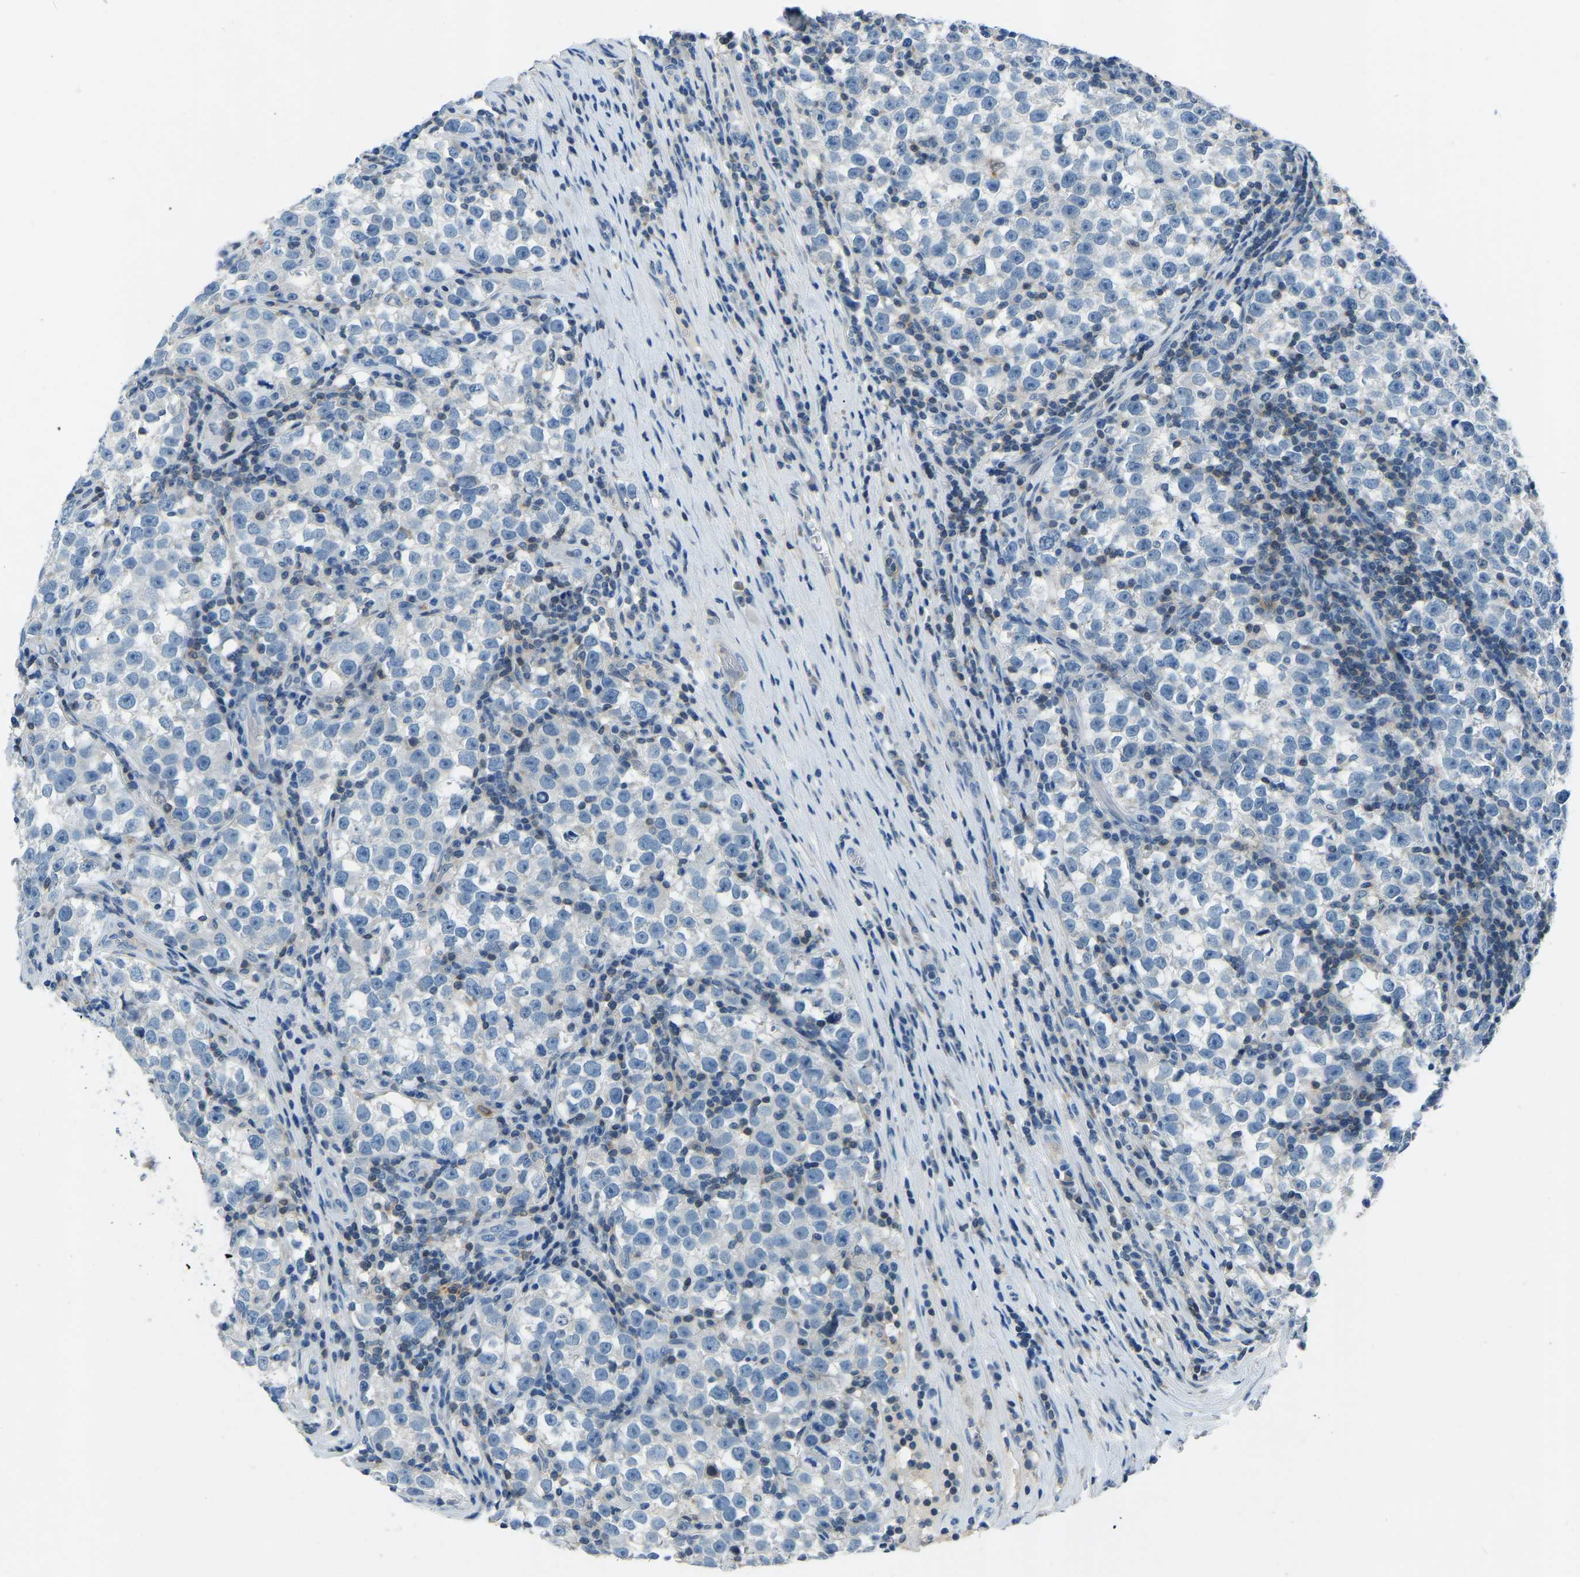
{"staining": {"intensity": "negative", "quantity": "none", "location": "none"}, "tissue": "testis cancer", "cell_type": "Tumor cells", "image_type": "cancer", "snomed": [{"axis": "morphology", "description": "Normal tissue, NOS"}, {"axis": "morphology", "description": "Seminoma, NOS"}, {"axis": "topography", "description": "Testis"}], "caption": "Tumor cells are negative for brown protein staining in testis cancer (seminoma). (Brightfield microscopy of DAB immunohistochemistry at high magnification).", "gene": "XIRP1", "patient": {"sex": "male", "age": 43}}